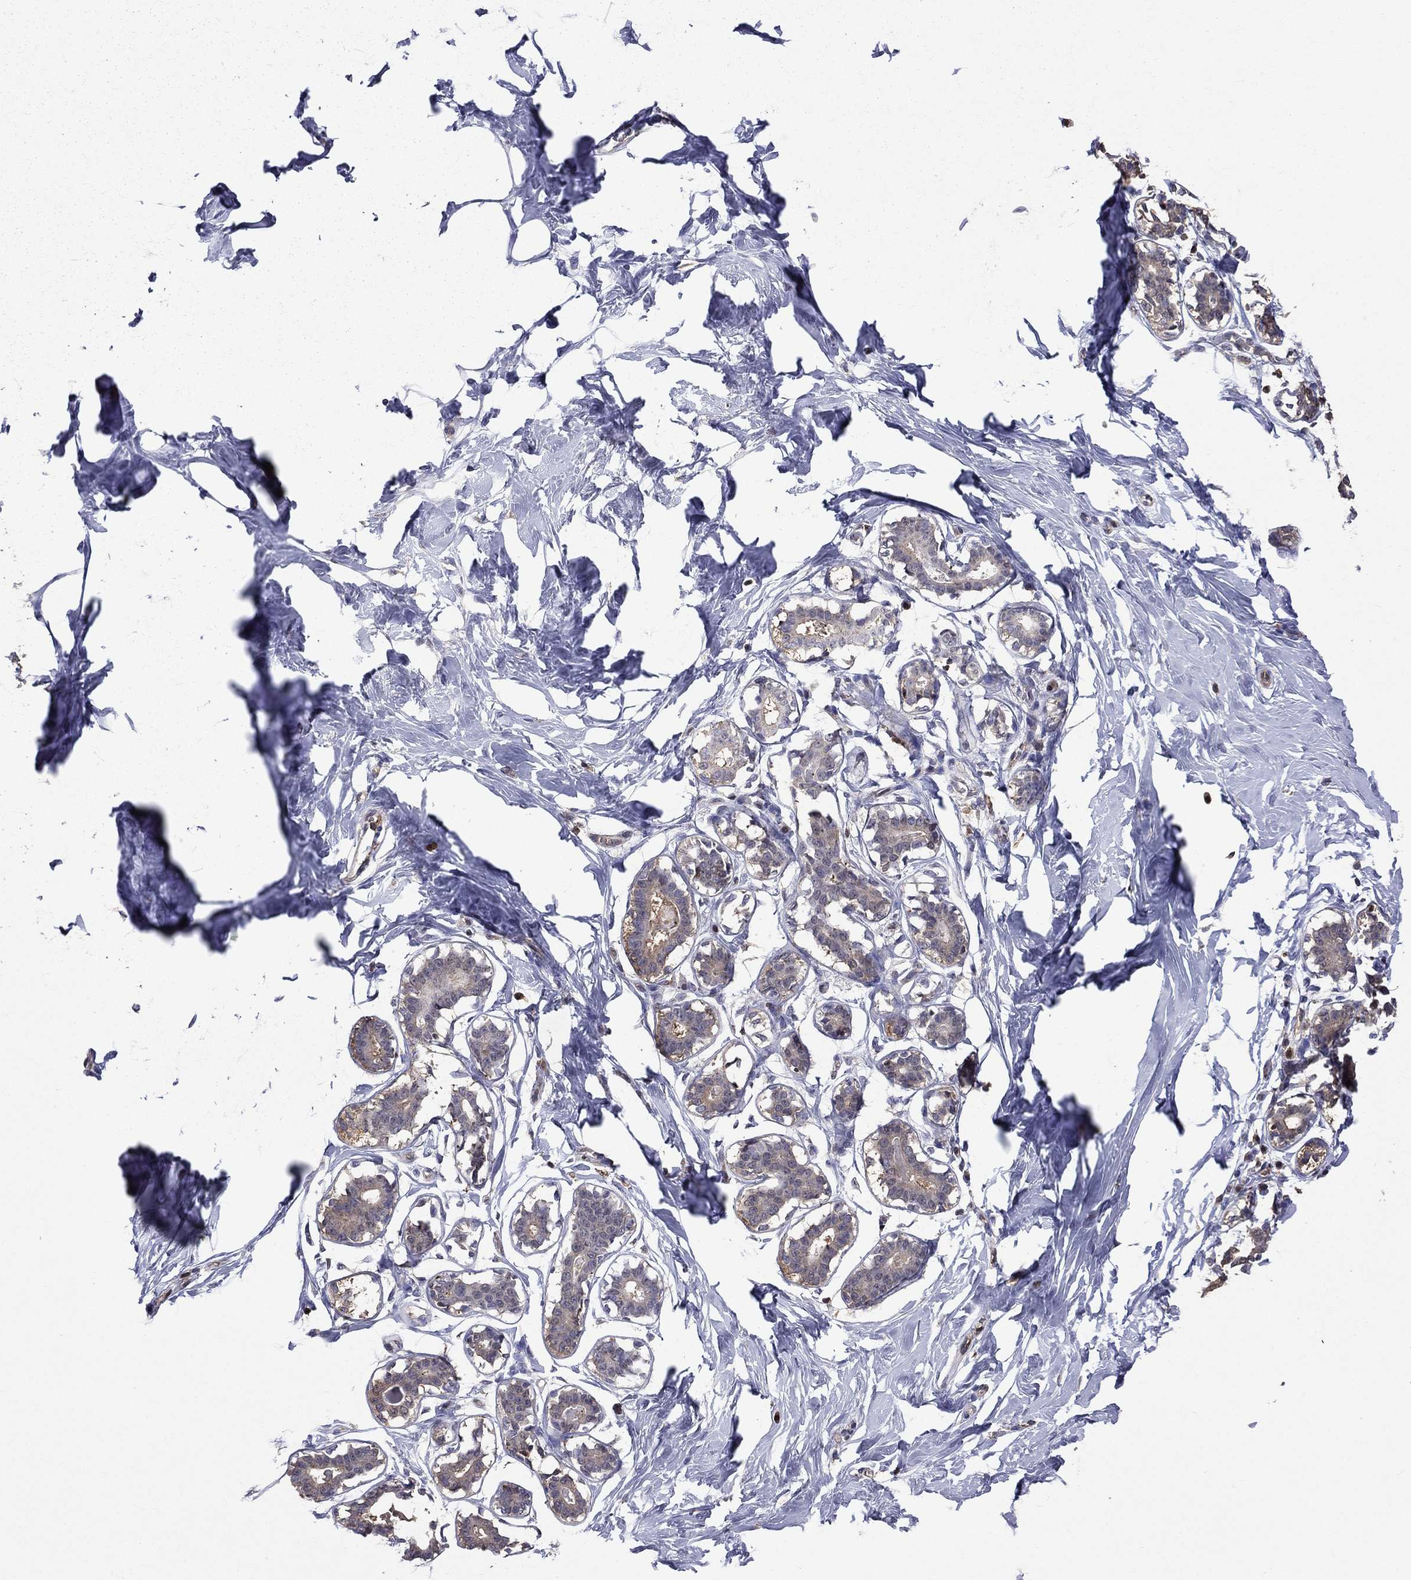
{"staining": {"intensity": "negative", "quantity": "none", "location": "none"}, "tissue": "breast", "cell_type": "Adipocytes", "image_type": "normal", "snomed": [{"axis": "morphology", "description": "Normal tissue, NOS"}, {"axis": "morphology", "description": "Lobular carcinoma, in situ"}, {"axis": "topography", "description": "Breast"}], "caption": "An image of breast stained for a protein exhibits no brown staining in adipocytes. (Brightfield microscopy of DAB (3,3'-diaminobenzidine) IHC at high magnification).", "gene": "APPBP2", "patient": {"sex": "female", "age": 35}}